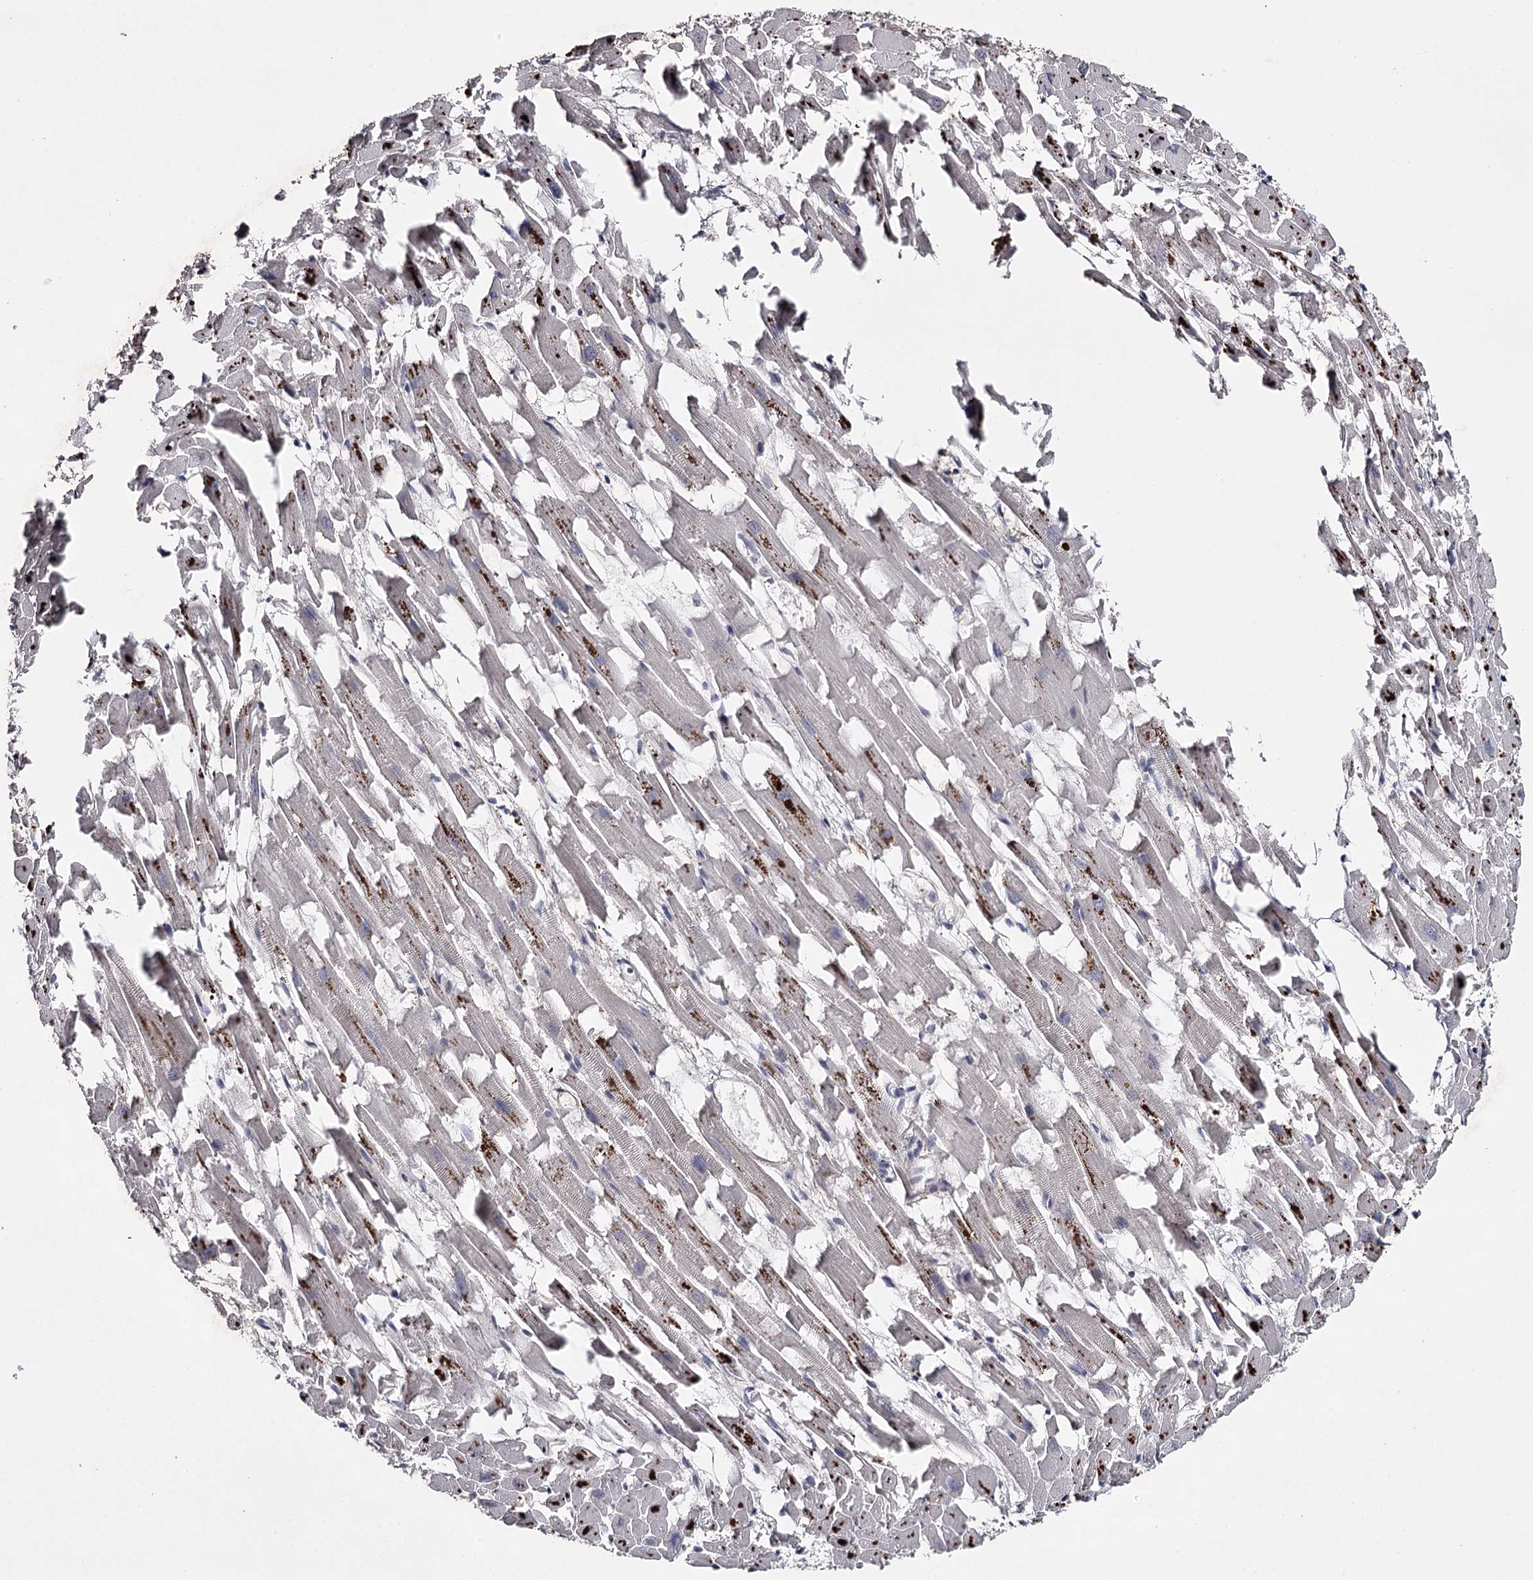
{"staining": {"intensity": "weak", "quantity": "25%-75%", "location": "cytoplasmic/membranous"}, "tissue": "heart muscle", "cell_type": "Cardiomyocytes", "image_type": "normal", "snomed": [{"axis": "morphology", "description": "Normal tissue, NOS"}, {"axis": "topography", "description": "Heart"}], "caption": "Heart muscle stained with immunohistochemistry (IHC) exhibits weak cytoplasmic/membranous expression in about 25%-75% of cardiomyocytes. The protein of interest is shown in brown color, while the nuclei are stained blue.", "gene": "FDXACB1", "patient": {"sex": "female", "age": 64}}